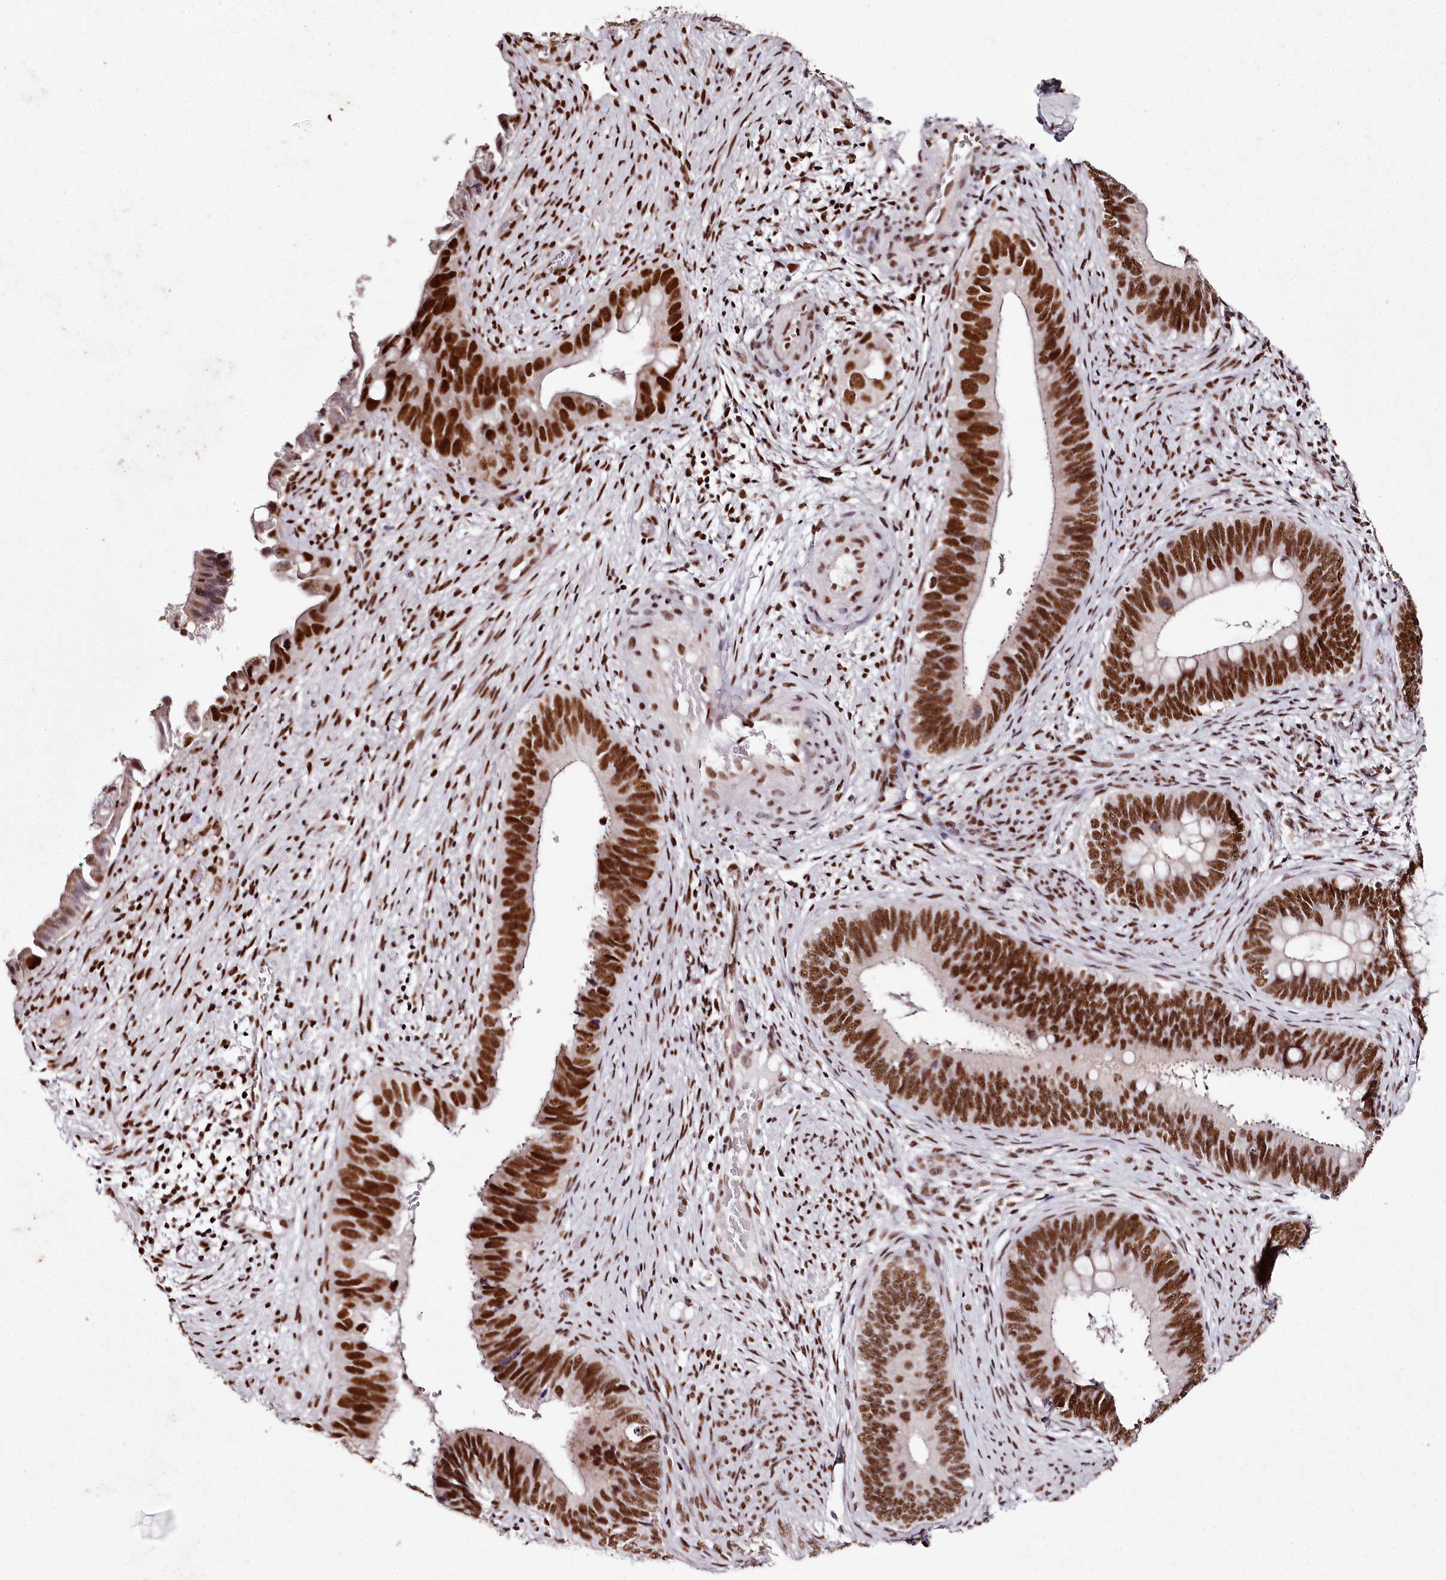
{"staining": {"intensity": "strong", "quantity": ">75%", "location": "nuclear"}, "tissue": "cervical cancer", "cell_type": "Tumor cells", "image_type": "cancer", "snomed": [{"axis": "morphology", "description": "Adenocarcinoma, NOS"}, {"axis": "topography", "description": "Cervix"}], "caption": "Strong nuclear positivity is seen in about >75% of tumor cells in adenocarcinoma (cervical).", "gene": "PSPC1", "patient": {"sex": "female", "age": 42}}